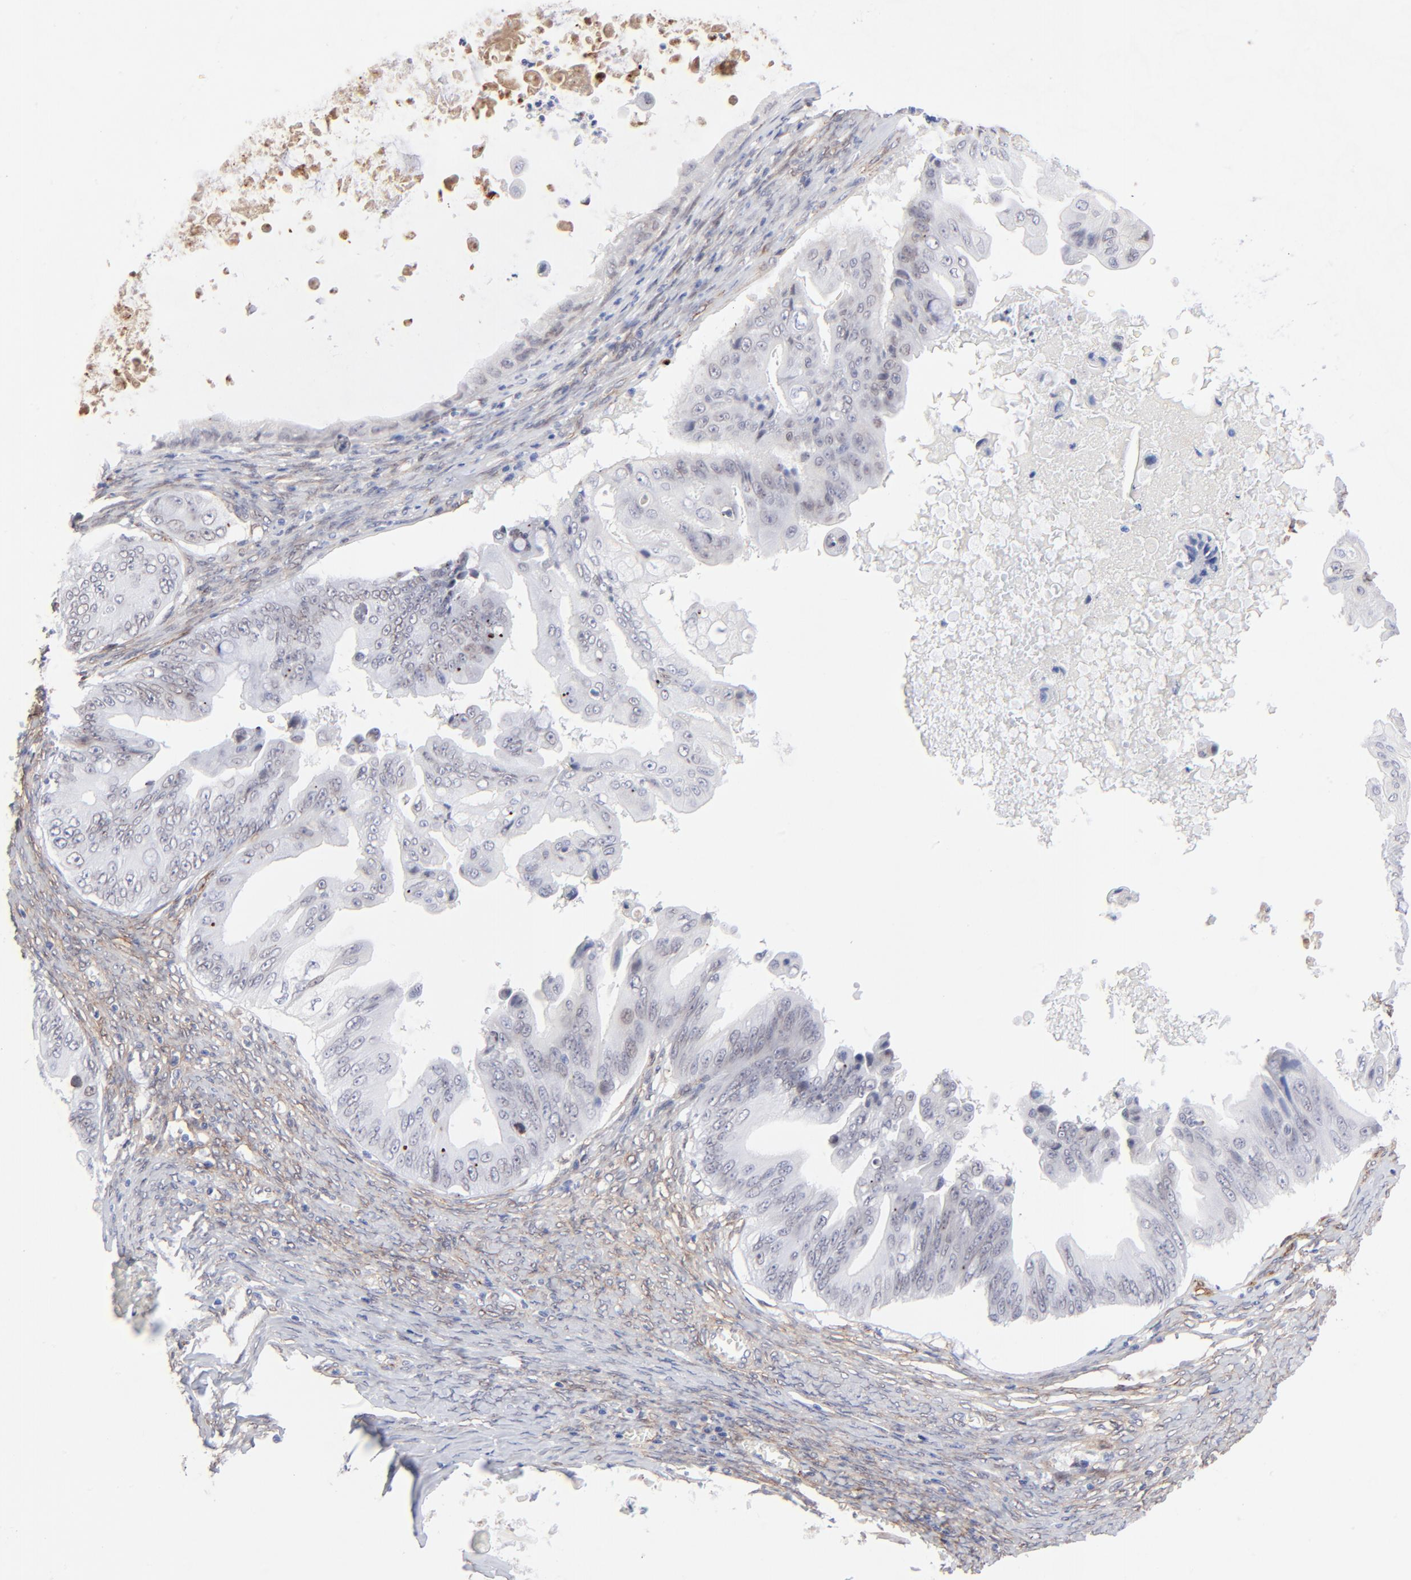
{"staining": {"intensity": "weak", "quantity": "<25%", "location": "nuclear"}, "tissue": "ovarian cancer", "cell_type": "Tumor cells", "image_type": "cancer", "snomed": [{"axis": "morphology", "description": "Cystadenocarcinoma, mucinous, NOS"}, {"axis": "topography", "description": "Ovary"}], "caption": "Tumor cells are negative for brown protein staining in ovarian mucinous cystadenocarcinoma.", "gene": "PDGFRB", "patient": {"sex": "female", "age": 37}}